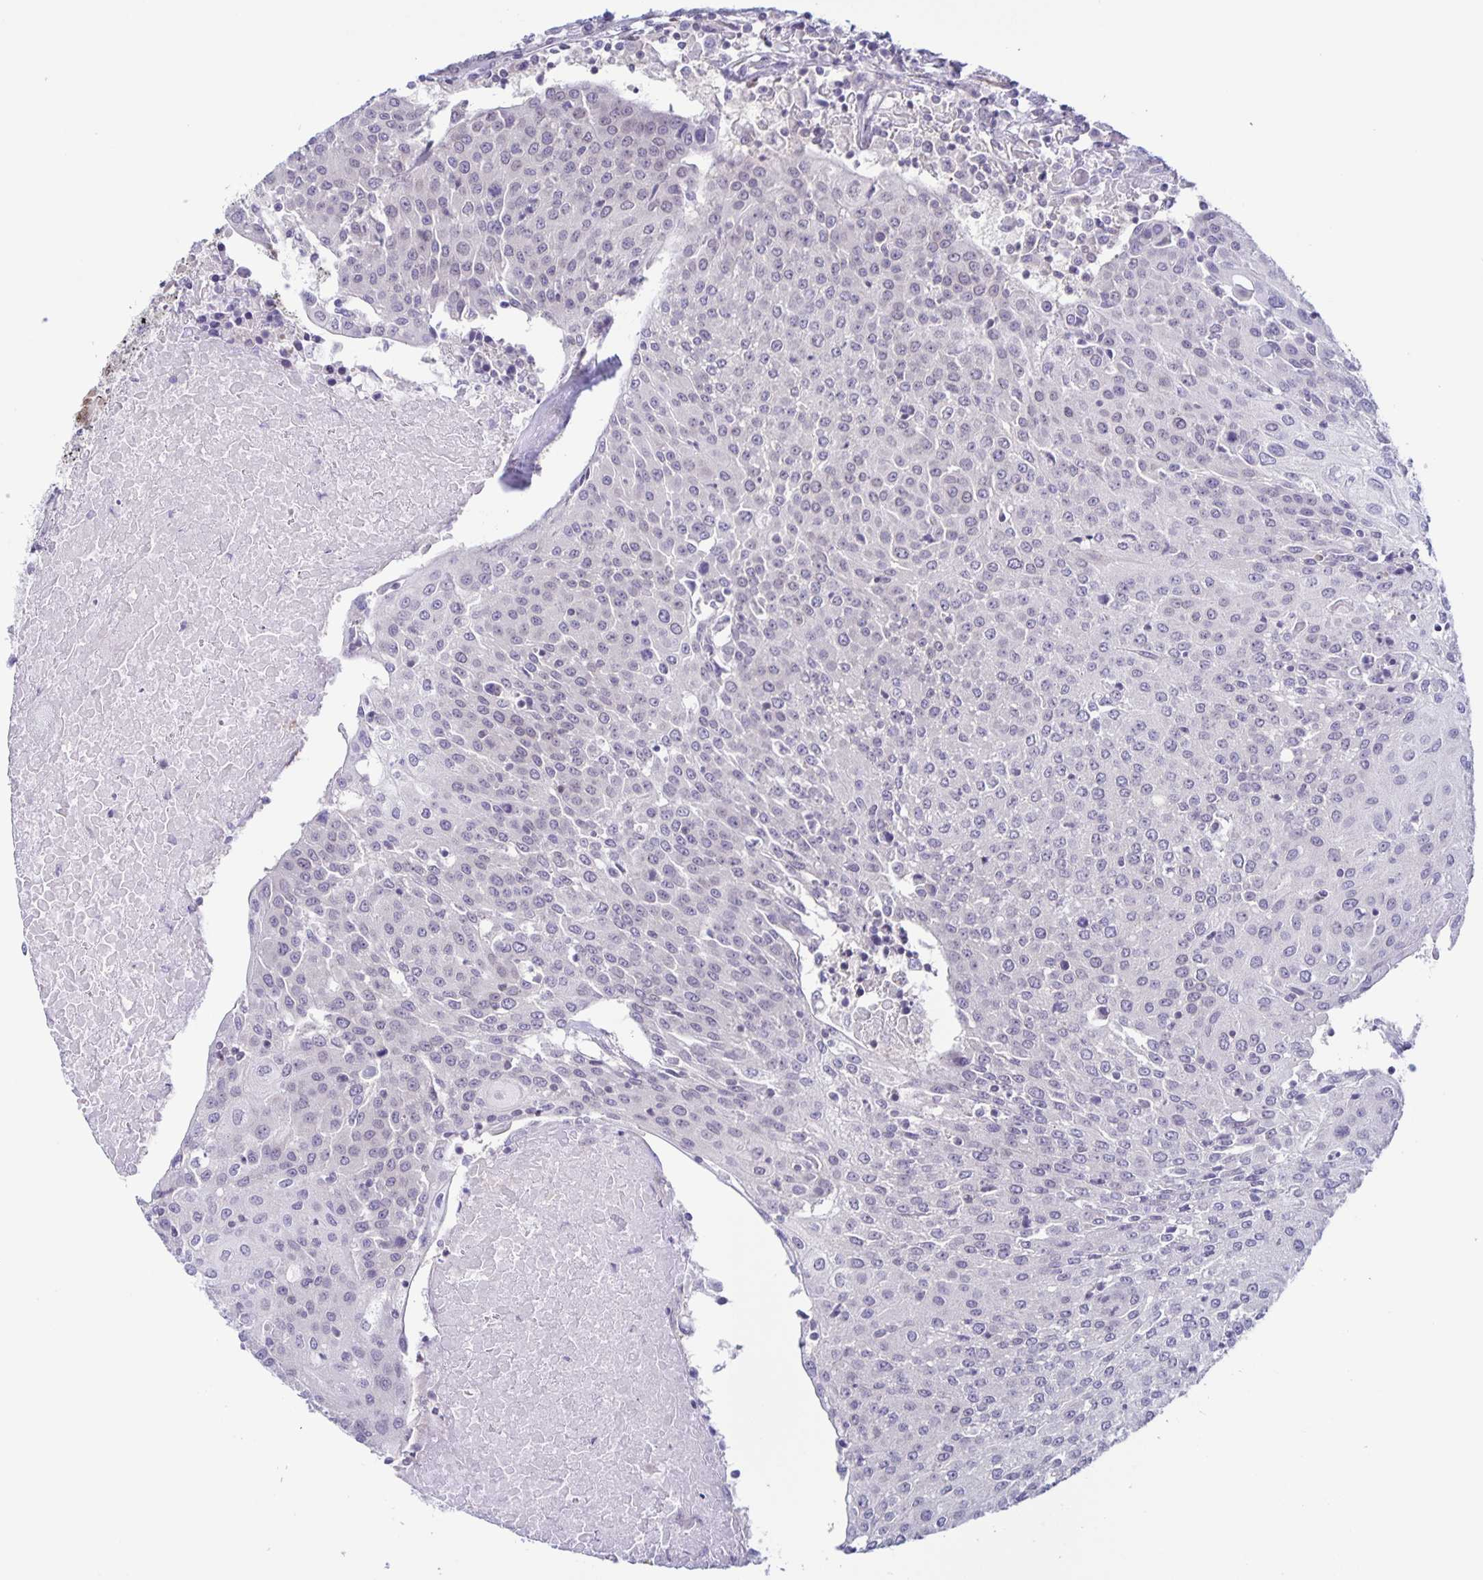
{"staining": {"intensity": "negative", "quantity": "none", "location": "none"}, "tissue": "urothelial cancer", "cell_type": "Tumor cells", "image_type": "cancer", "snomed": [{"axis": "morphology", "description": "Urothelial carcinoma, High grade"}, {"axis": "topography", "description": "Urinary bladder"}], "caption": "DAB (3,3'-diaminobenzidine) immunohistochemical staining of urothelial carcinoma (high-grade) demonstrates no significant staining in tumor cells.", "gene": "SYNE2", "patient": {"sex": "female", "age": 85}}